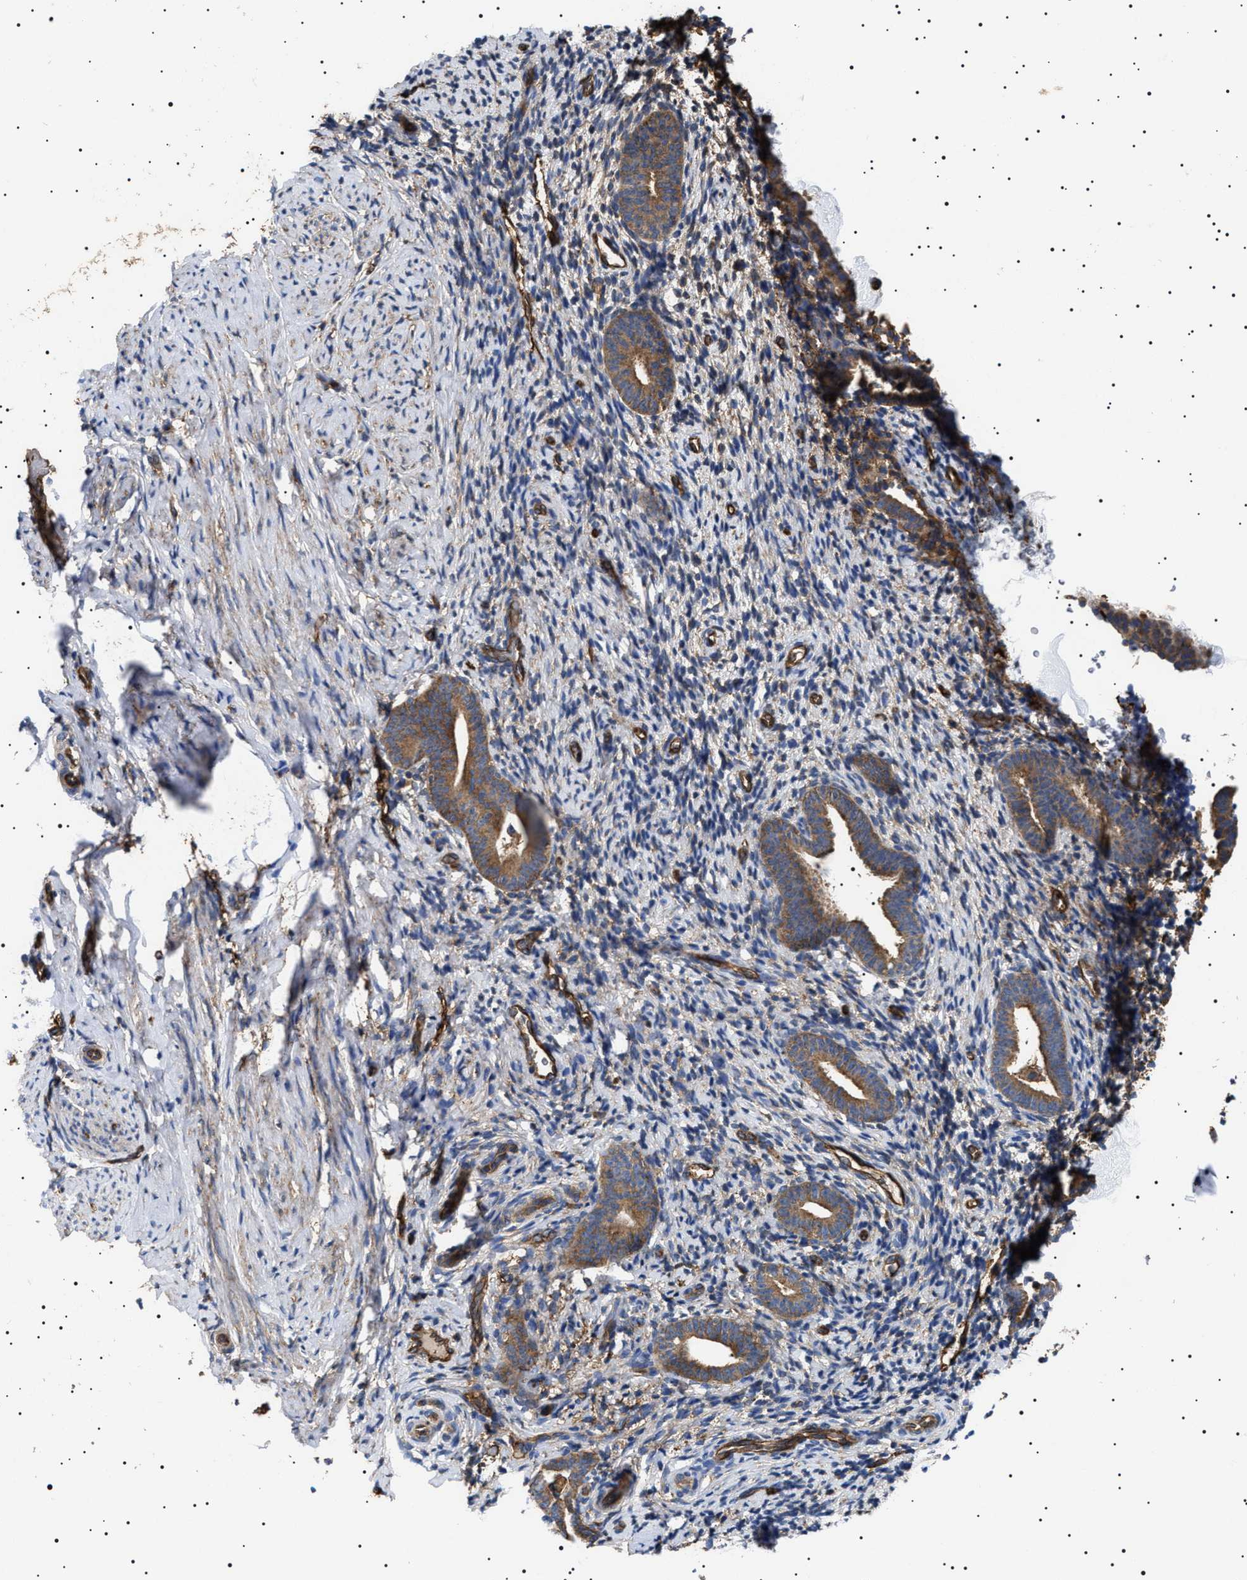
{"staining": {"intensity": "weak", "quantity": "<25%", "location": "cytoplasmic/membranous"}, "tissue": "endometrium", "cell_type": "Cells in endometrial stroma", "image_type": "normal", "snomed": [{"axis": "morphology", "description": "Normal tissue, NOS"}, {"axis": "topography", "description": "Endometrium"}], "caption": "Micrograph shows no protein staining in cells in endometrial stroma of unremarkable endometrium. (Stains: DAB IHC with hematoxylin counter stain, Microscopy: brightfield microscopy at high magnification).", "gene": "TPP2", "patient": {"sex": "female", "age": 51}}